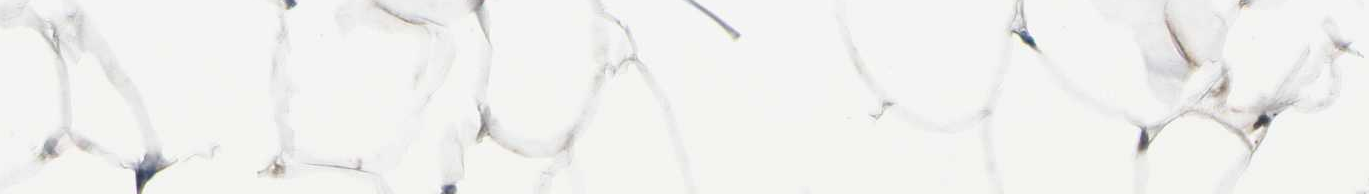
{"staining": {"intensity": "negative", "quantity": "none", "location": "none"}, "tissue": "adipose tissue", "cell_type": "Adipocytes", "image_type": "normal", "snomed": [{"axis": "morphology", "description": "Normal tissue, NOS"}, {"axis": "topography", "description": "Breast"}, {"axis": "topography", "description": "Adipose tissue"}], "caption": "IHC image of benign human adipose tissue stained for a protein (brown), which demonstrates no positivity in adipocytes.", "gene": "HSPA4", "patient": {"sex": "female", "age": 25}}